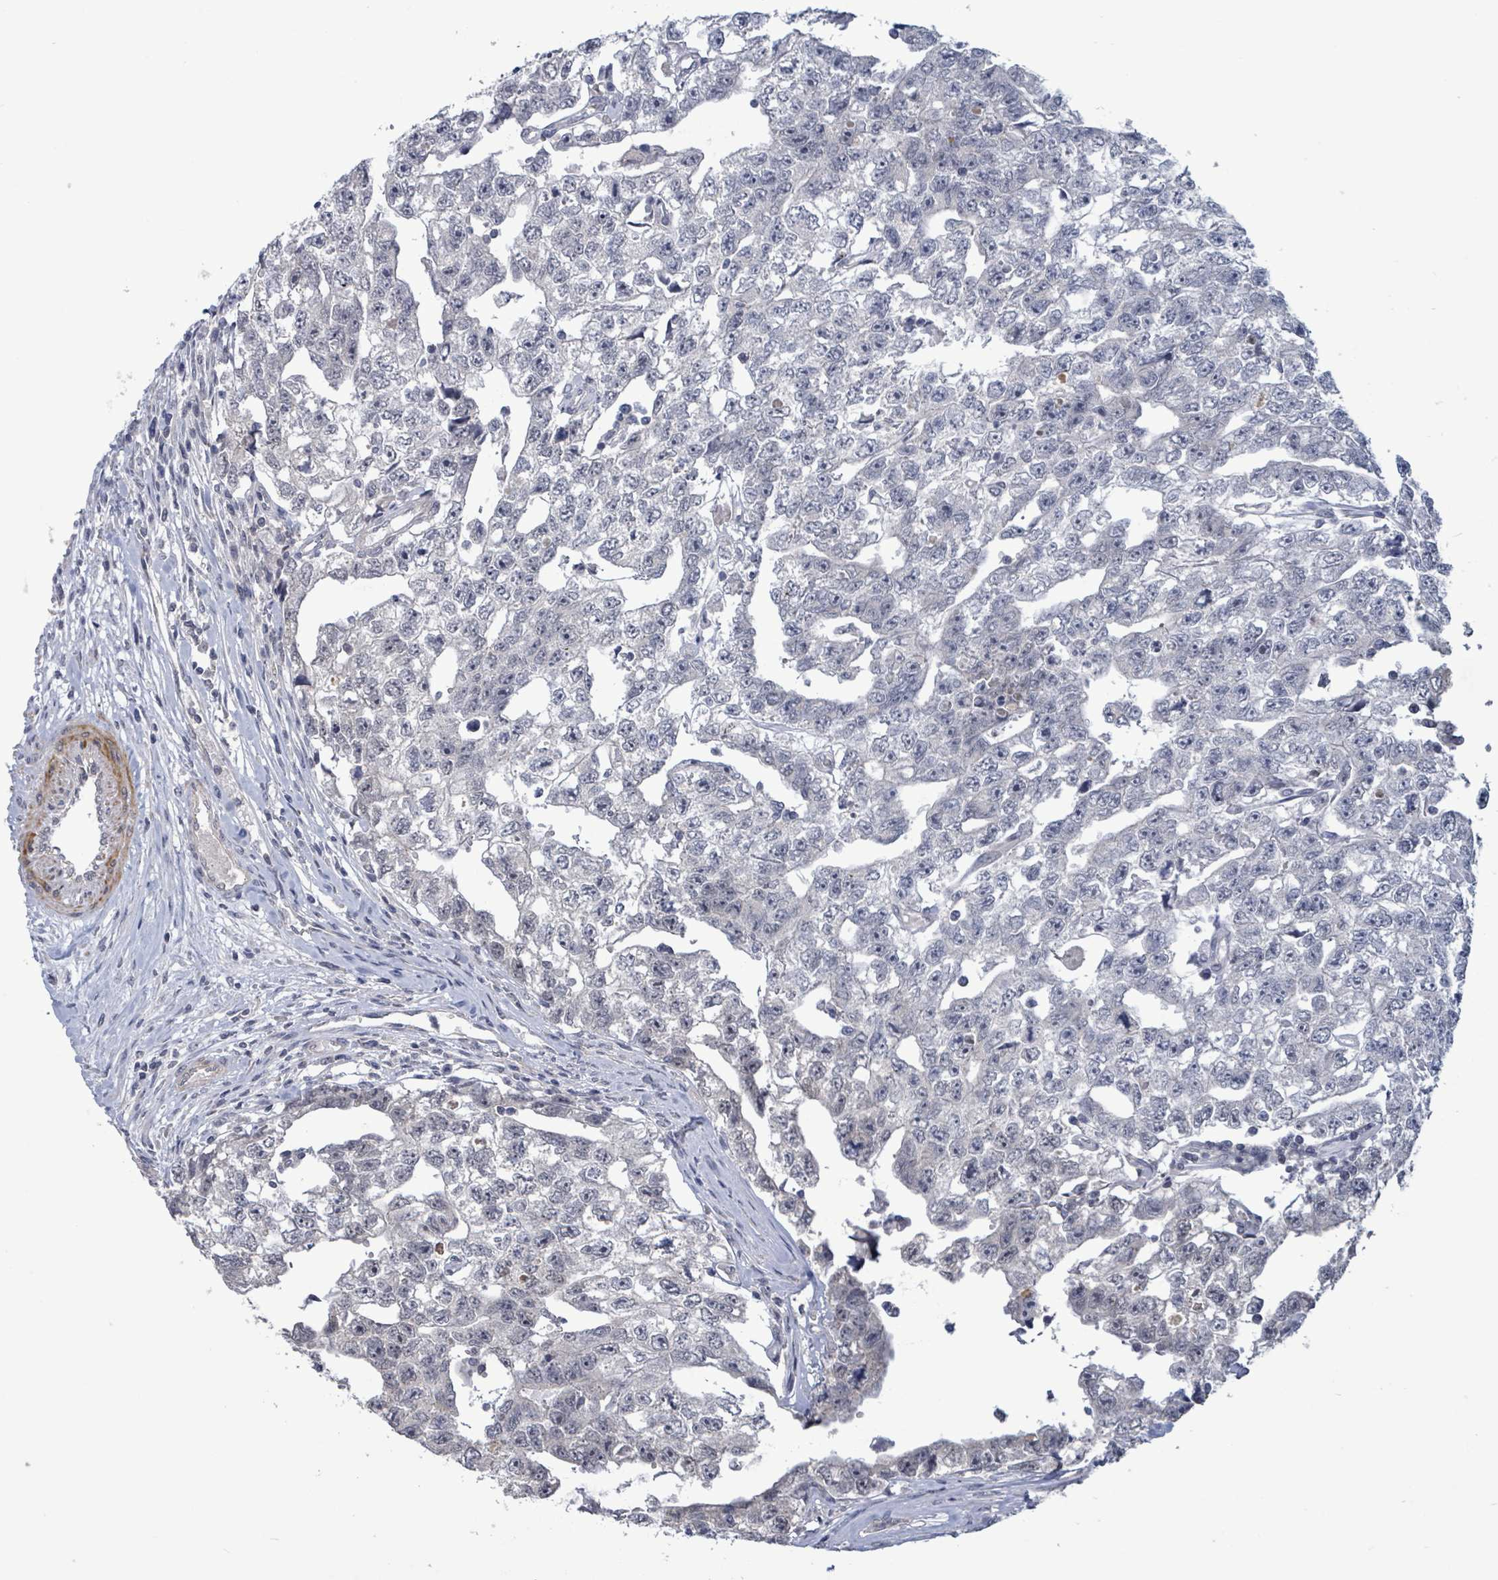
{"staining": {"intensity": "negative", "quantity": "none", "location": "none"}, "tissue": "testis cancer", "cell_type": "Tumor cells", "image_type": "cancer", "snomed": [{"axis": "morphology", "description": "Carcinoma, Embryonal, NOS"}, {"axis": "topography", "description": "Testis"}], "caption": "This is an immunohistochemistry micrograph of testis cancer (embryonal carcinoma). There is no positivity in tumor cells.", "gene": "AMMECR1", "patient": {"sex": "male", "age": 22}}